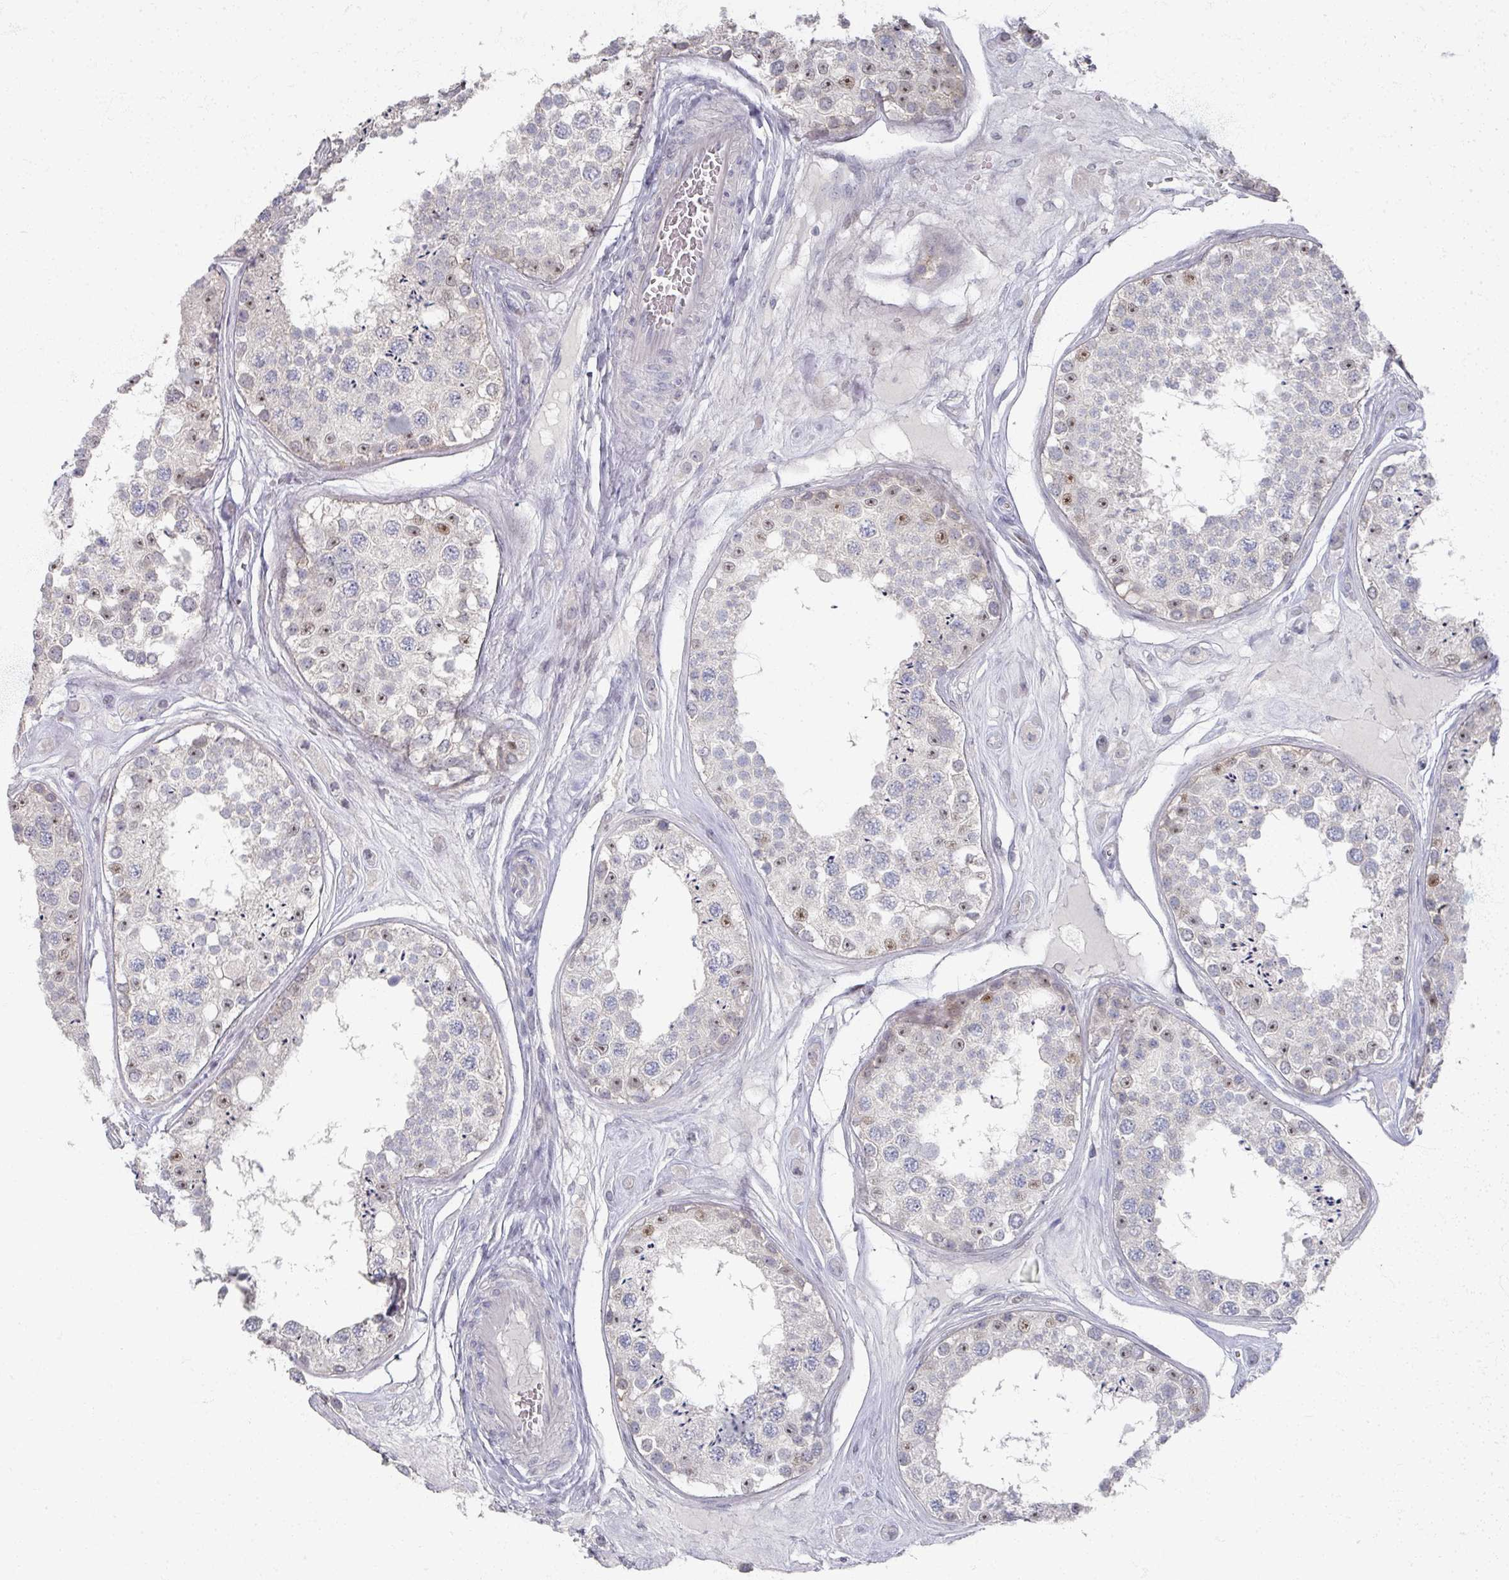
{"staining": {"intensity": "moderate", "quantity": "<25%", "location": "nuclear"}, "tissue": "testis", "cell_type": "Cells in seminiferous ducts", "image_type": "normal", "snomed": [{"axis": "morphology", "description": "Normal tissue, NOS"}, {"axis": "topography", "description": "Testis"}], "caption": "Immunohistochemical staining of normal human testis exhibits <25% levels of moderate nuclear protein staining in approximately <25% of cells in seminiferous ducts. (DAB IHC, brown staining for protein, blue staining for nuclei).", "gene": "TTYH3", "patient": {"sex": "male", "age": 25}}